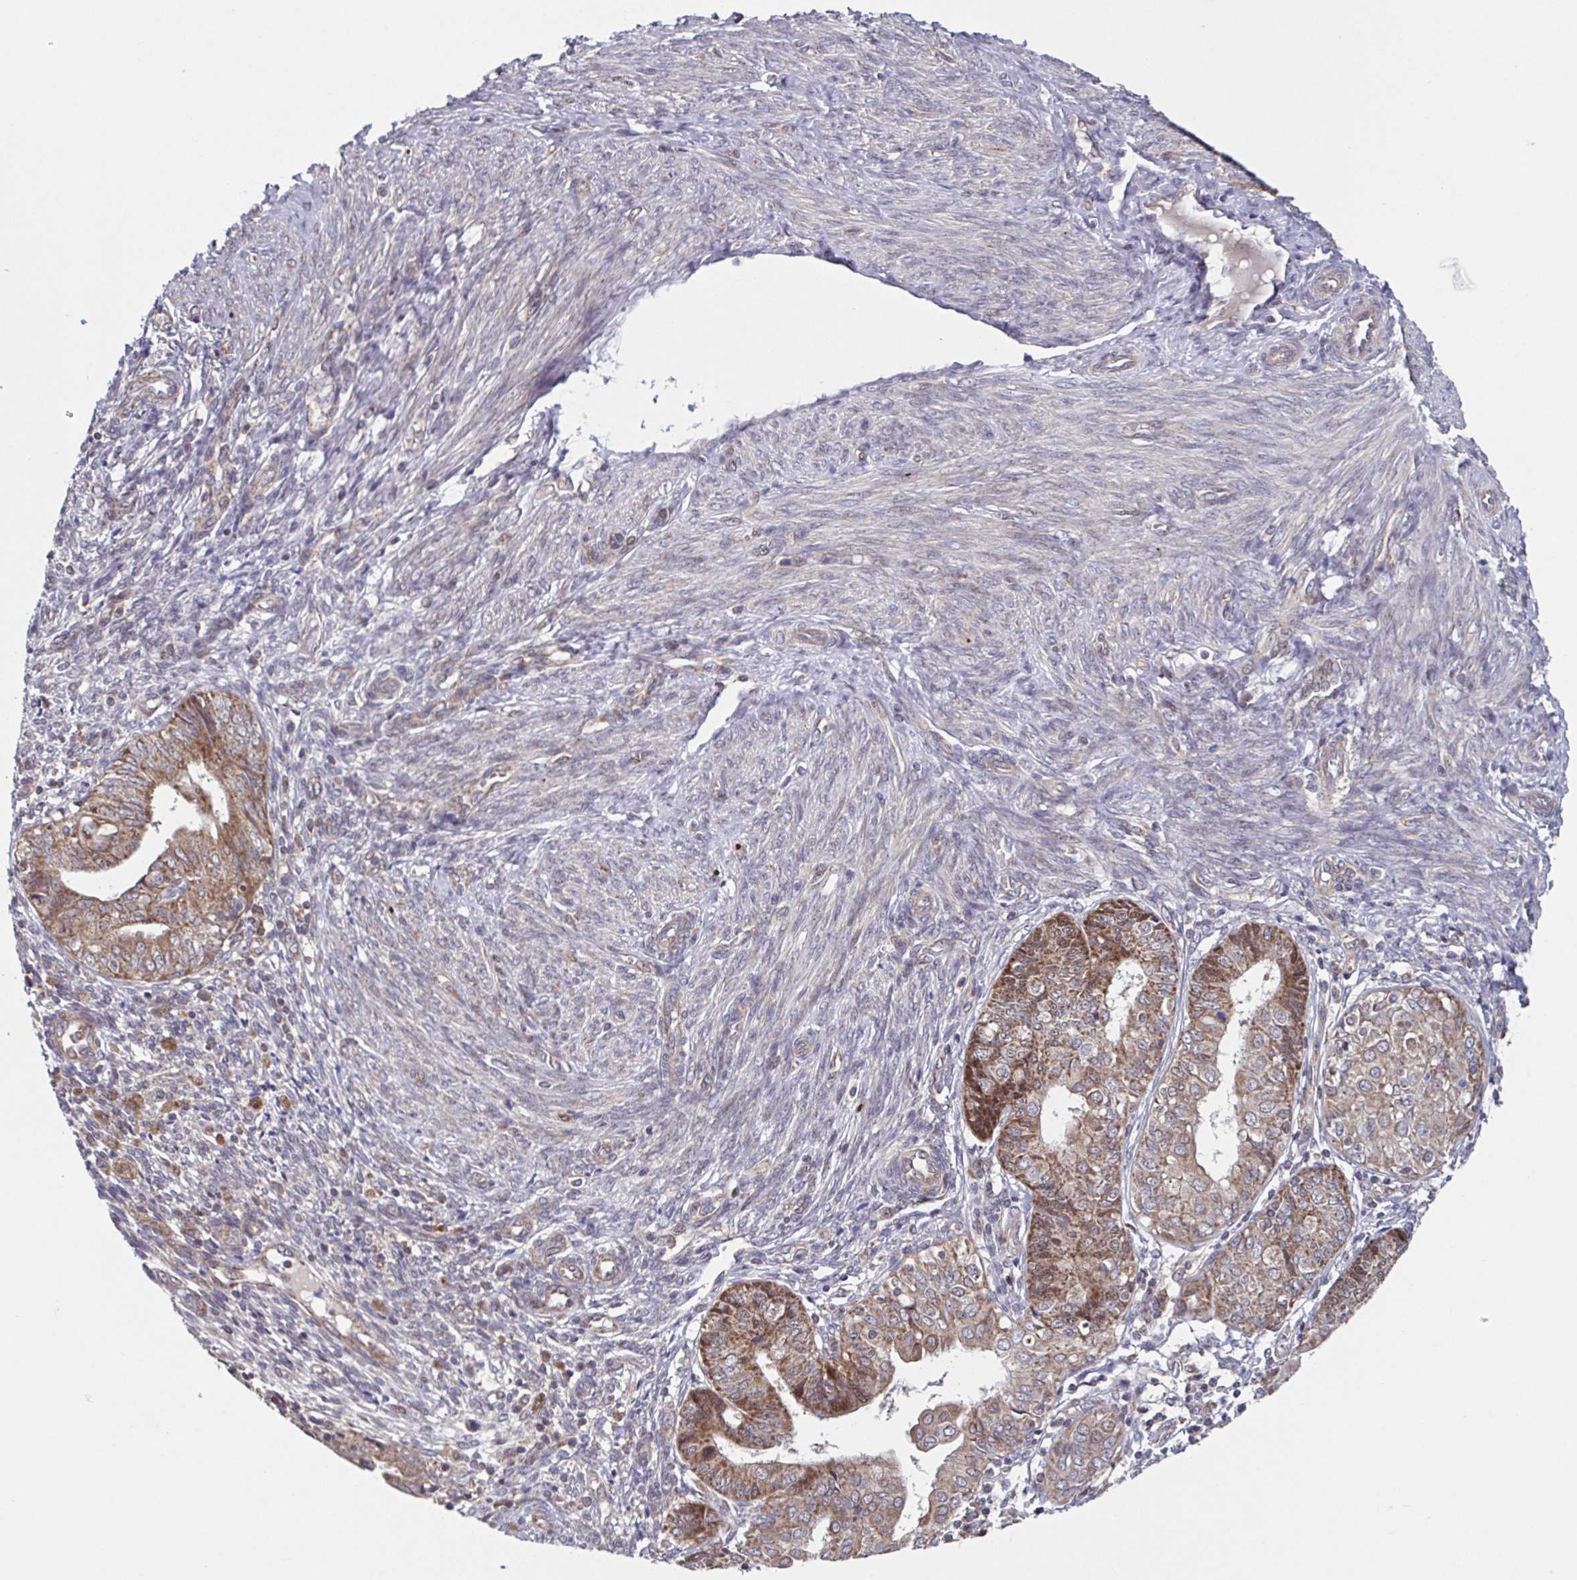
{"staining": {"intensity": "moderate", "quantity": ">75%", "location": "cytoplasmic/membranous"}, "tissue": "endometrial cancer", "cell_type": "Tumor cells", "image_type": "cancer", "snomed": [{"axis": "morphology", "description": "Adenocarcinoma, NOS"}, {"axis": "topography", "description": "Endometrium"}], "caption": "Moderate cytoplasmic/membranous expression for a protein is appreciated in approximately >75% of tumor cells of adenocarcinoma (endometrial) using immunohistochemistry (IHC).", "gene": "TTC19", "patient": {"sex": "female", "age": 68}}